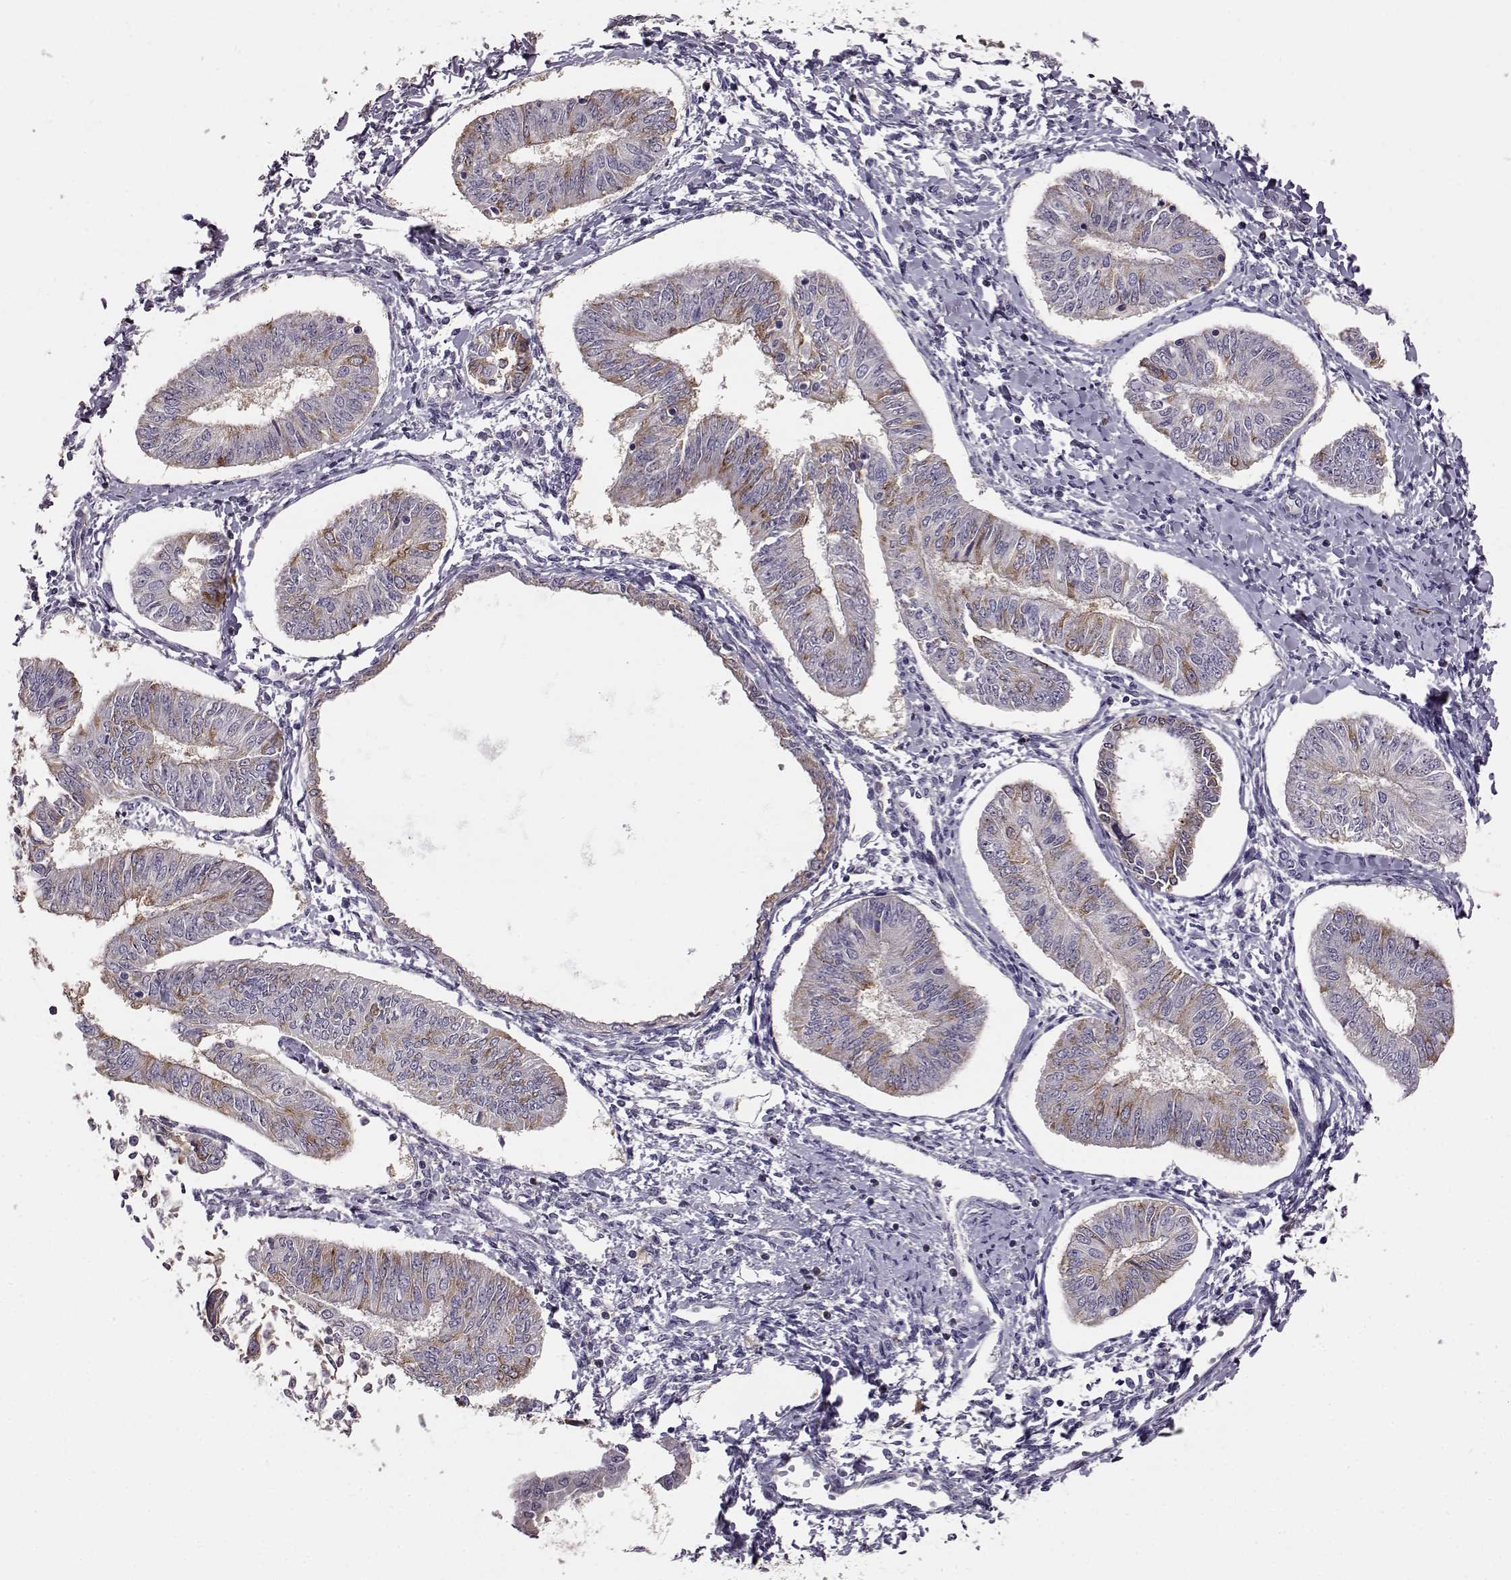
{"staining": {"intensity": "moderate", "quantity": "<25%", "location": "cytoplasmic/membranous"}, "tissue": "endometrial cancer", "cell_type": "Tumor cells", "image_type": "cancer", "snomed": [{"axis": "morphology", "description": "Adenocarcinoma, NOS"}, {"axis": "topography", "description": "Endometrium"}], "caption": "Adenocarcinoma (endometrial) stained with immunohistochemistry reveals moderate cytoplasmic/membranous staining in approximately <25% of tumor cells.", "gene": "ADGRG2", "patient": {"sex": "female", "age": 58}}